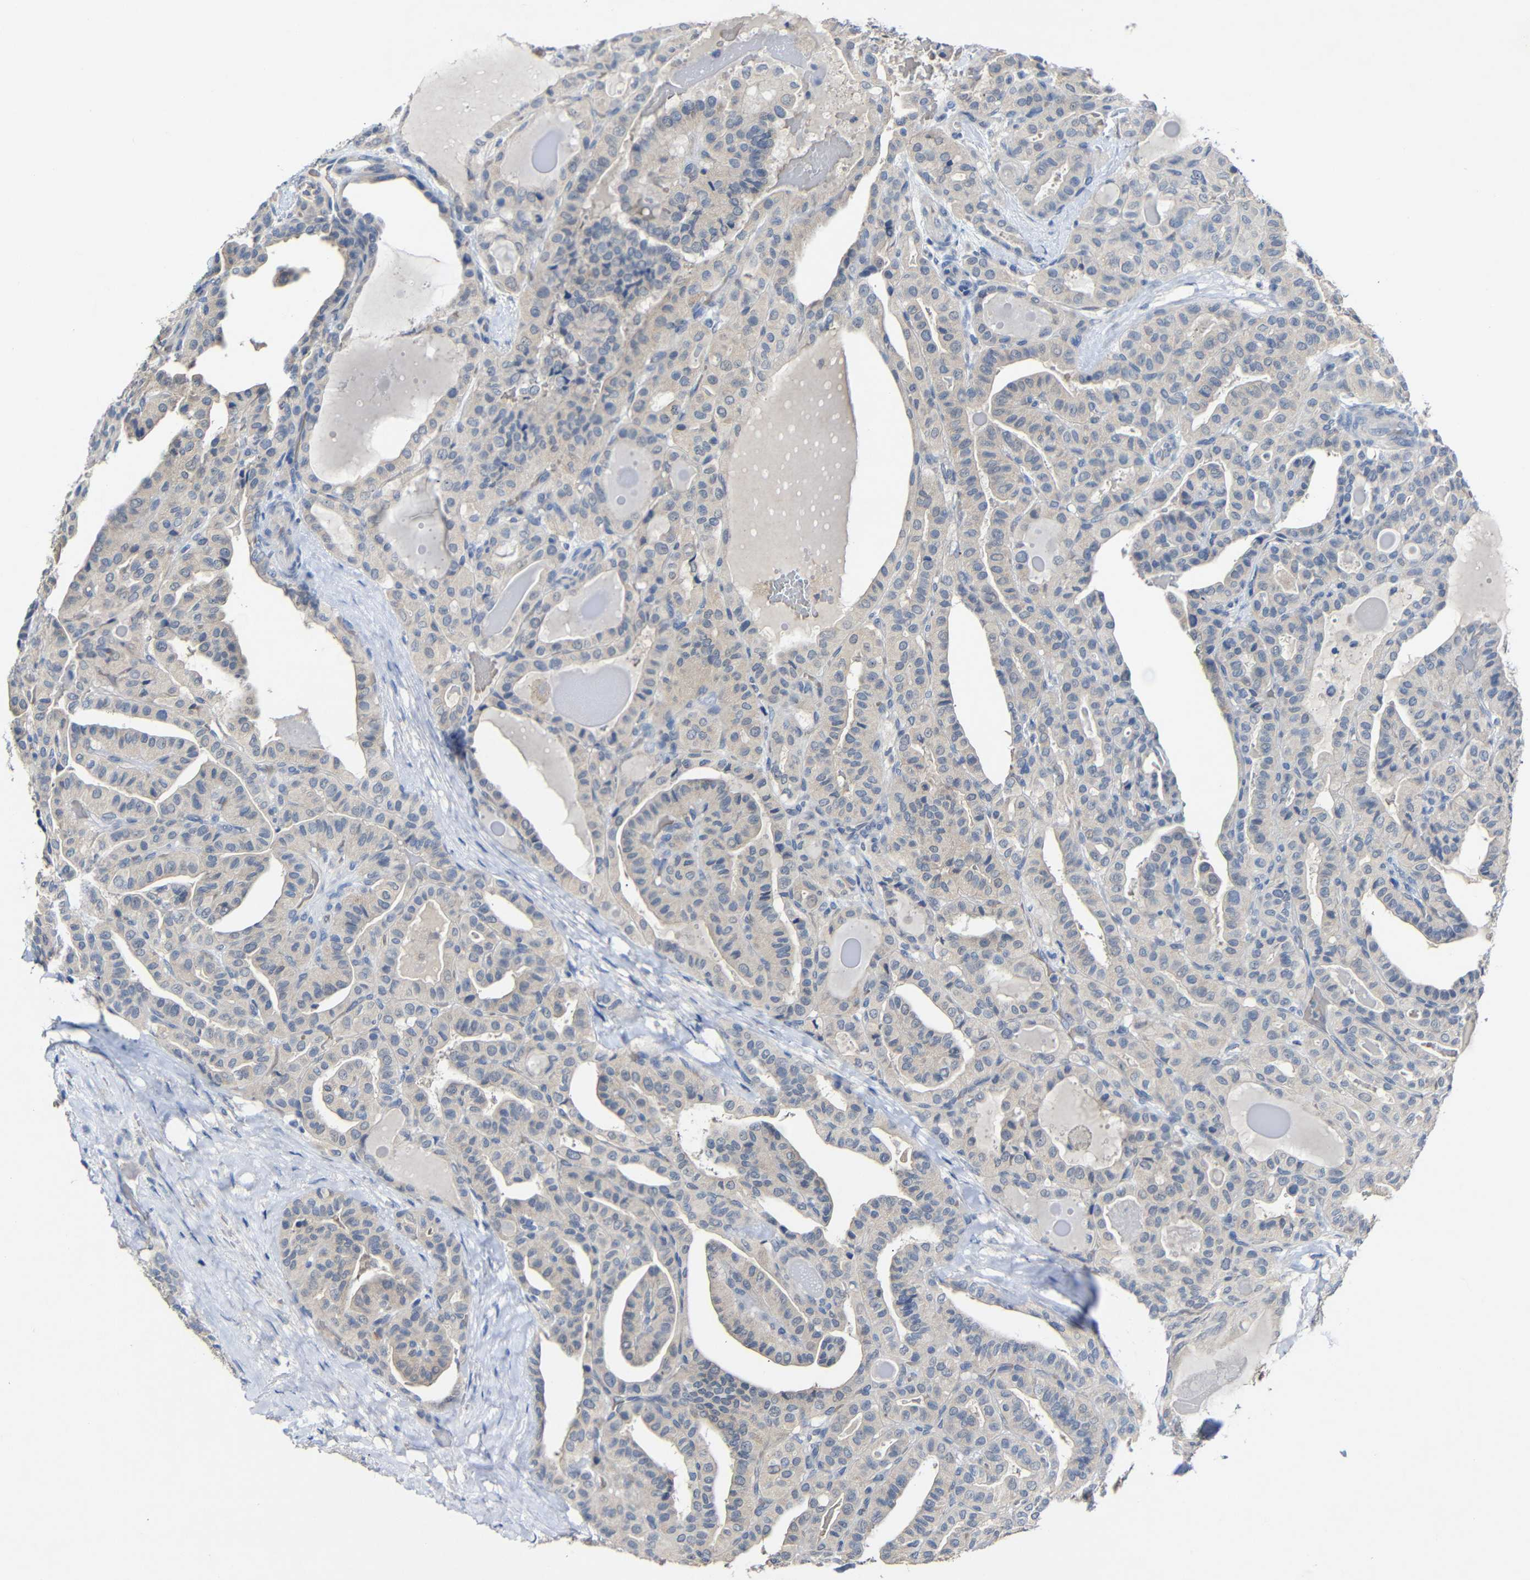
{"staining": {"intensity": "negative", "quantity": "none", "location": "none"}, "tissue": "thyroid cancer", "cell_type": "Tumor cells", "image_type": "cancer", "snomed": [{"axis": "morphology", "description": "Papillary adenocarcinoma, NOS"}, {"axis": "topography", "description": "Thyroid gland"}], "caption": "IHC of human thyroid cancer (papillary adenocarcinoma) demonstrates no positivity in tumor cells.", "gene": "HNF1A", "patient": {"sex": "male", "age": 77}}